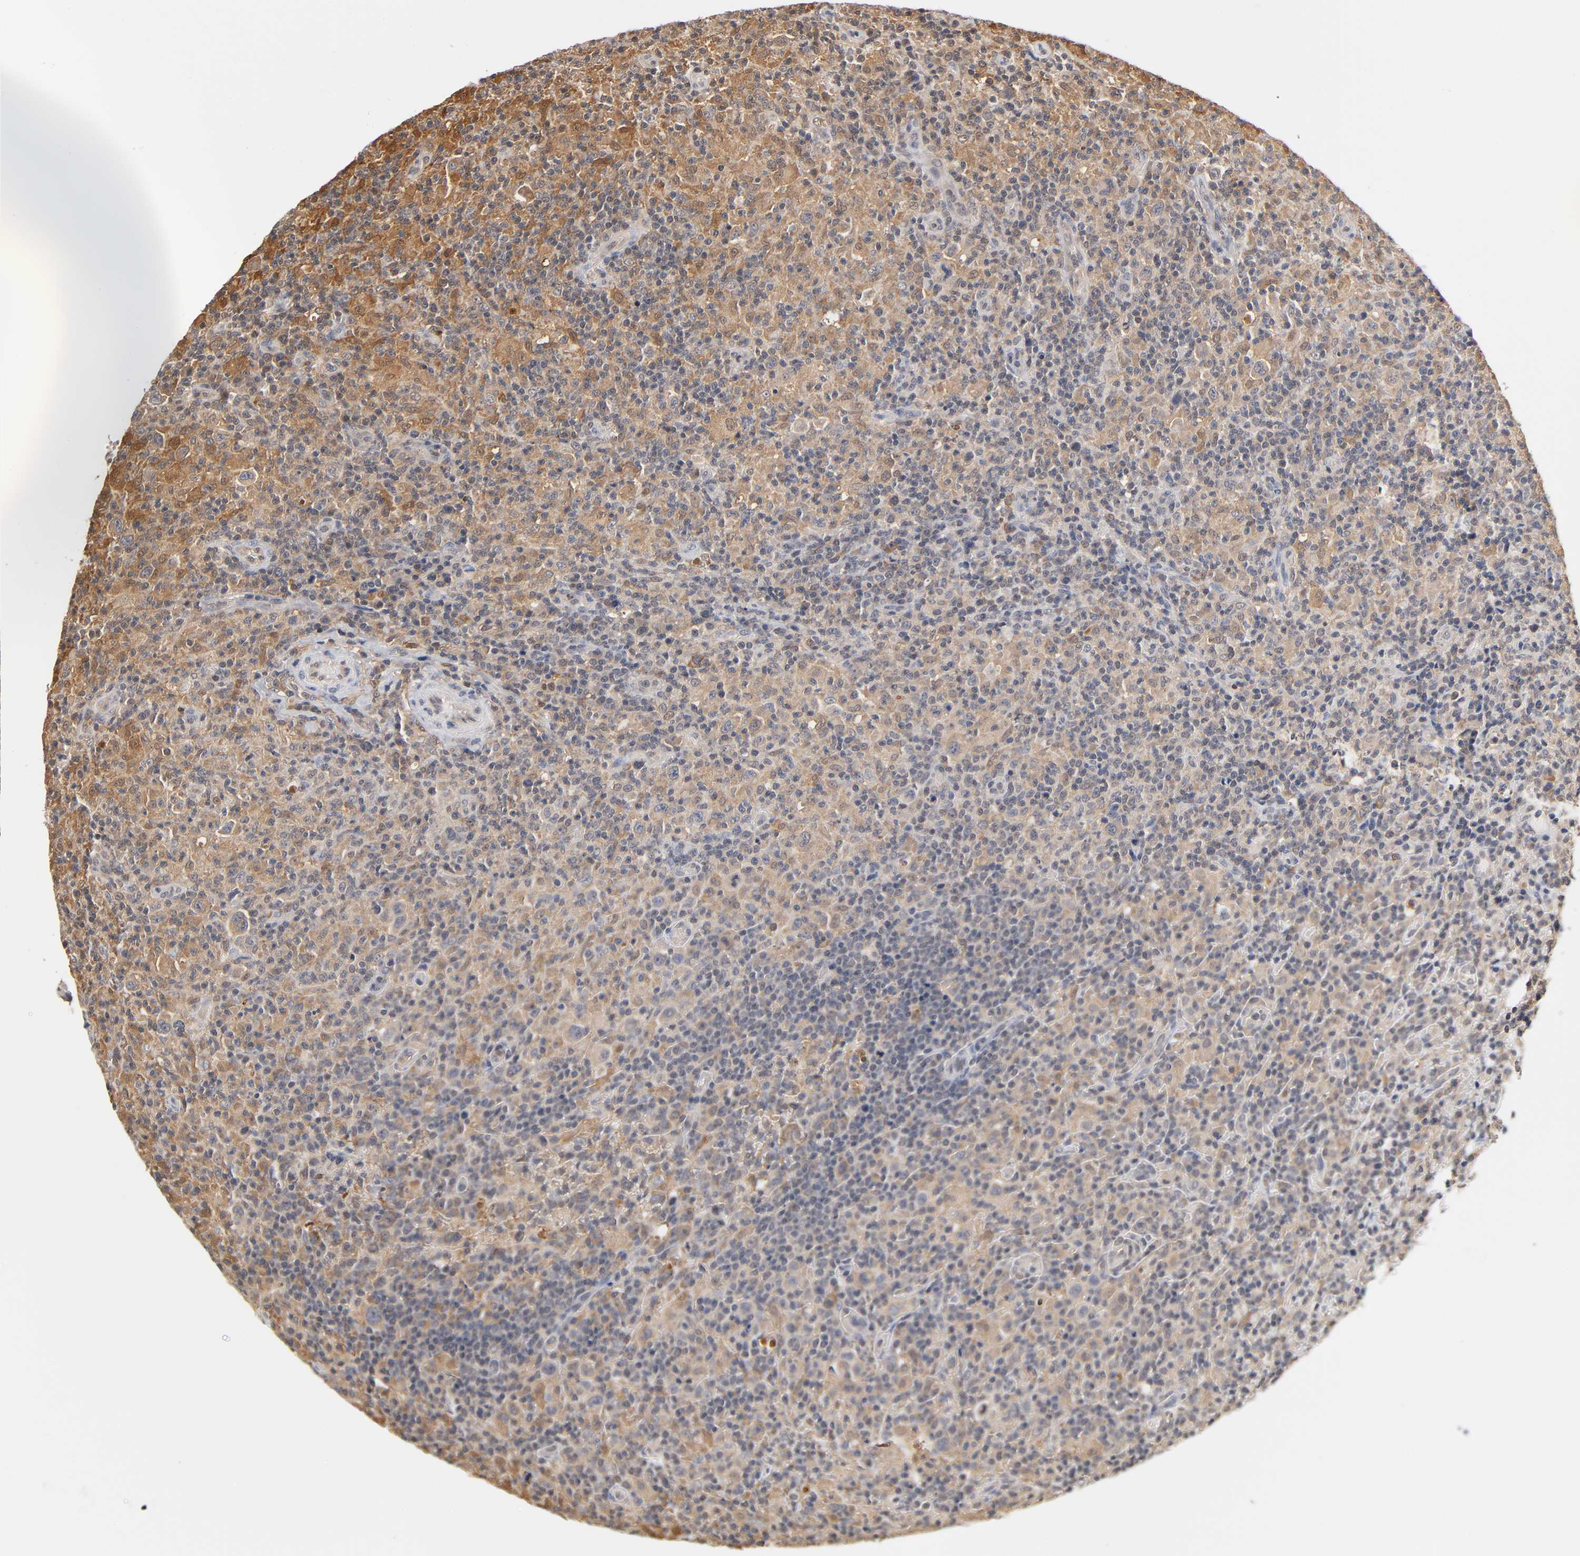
{"staining": {"intensity": "moderate", "quantity": ">75%", "location": "cytoplasmic/membranous"}, "tissue": "lymphoma", "cell_type": "Tumor cells", "image_type": "cancer", "snomed": [{"axis": "morphology", "description": "Hodgkin's disease, NOS"}, {"axis": "topography", "description": "Lymph node"}], "caption": "Immunohistochemical staining of human Hodgkin's disease displays moderate cytoplasmic/membranous protein expression in about >75% of tumor cells. The staining was performed using DAB (3,3'-diaminobenzidine), with brown indicating positive protein expression. Nuclei are stained blue with hematoxylin.", "gene": "DFFB", "patient": {"sex": "male", "age": 65}}